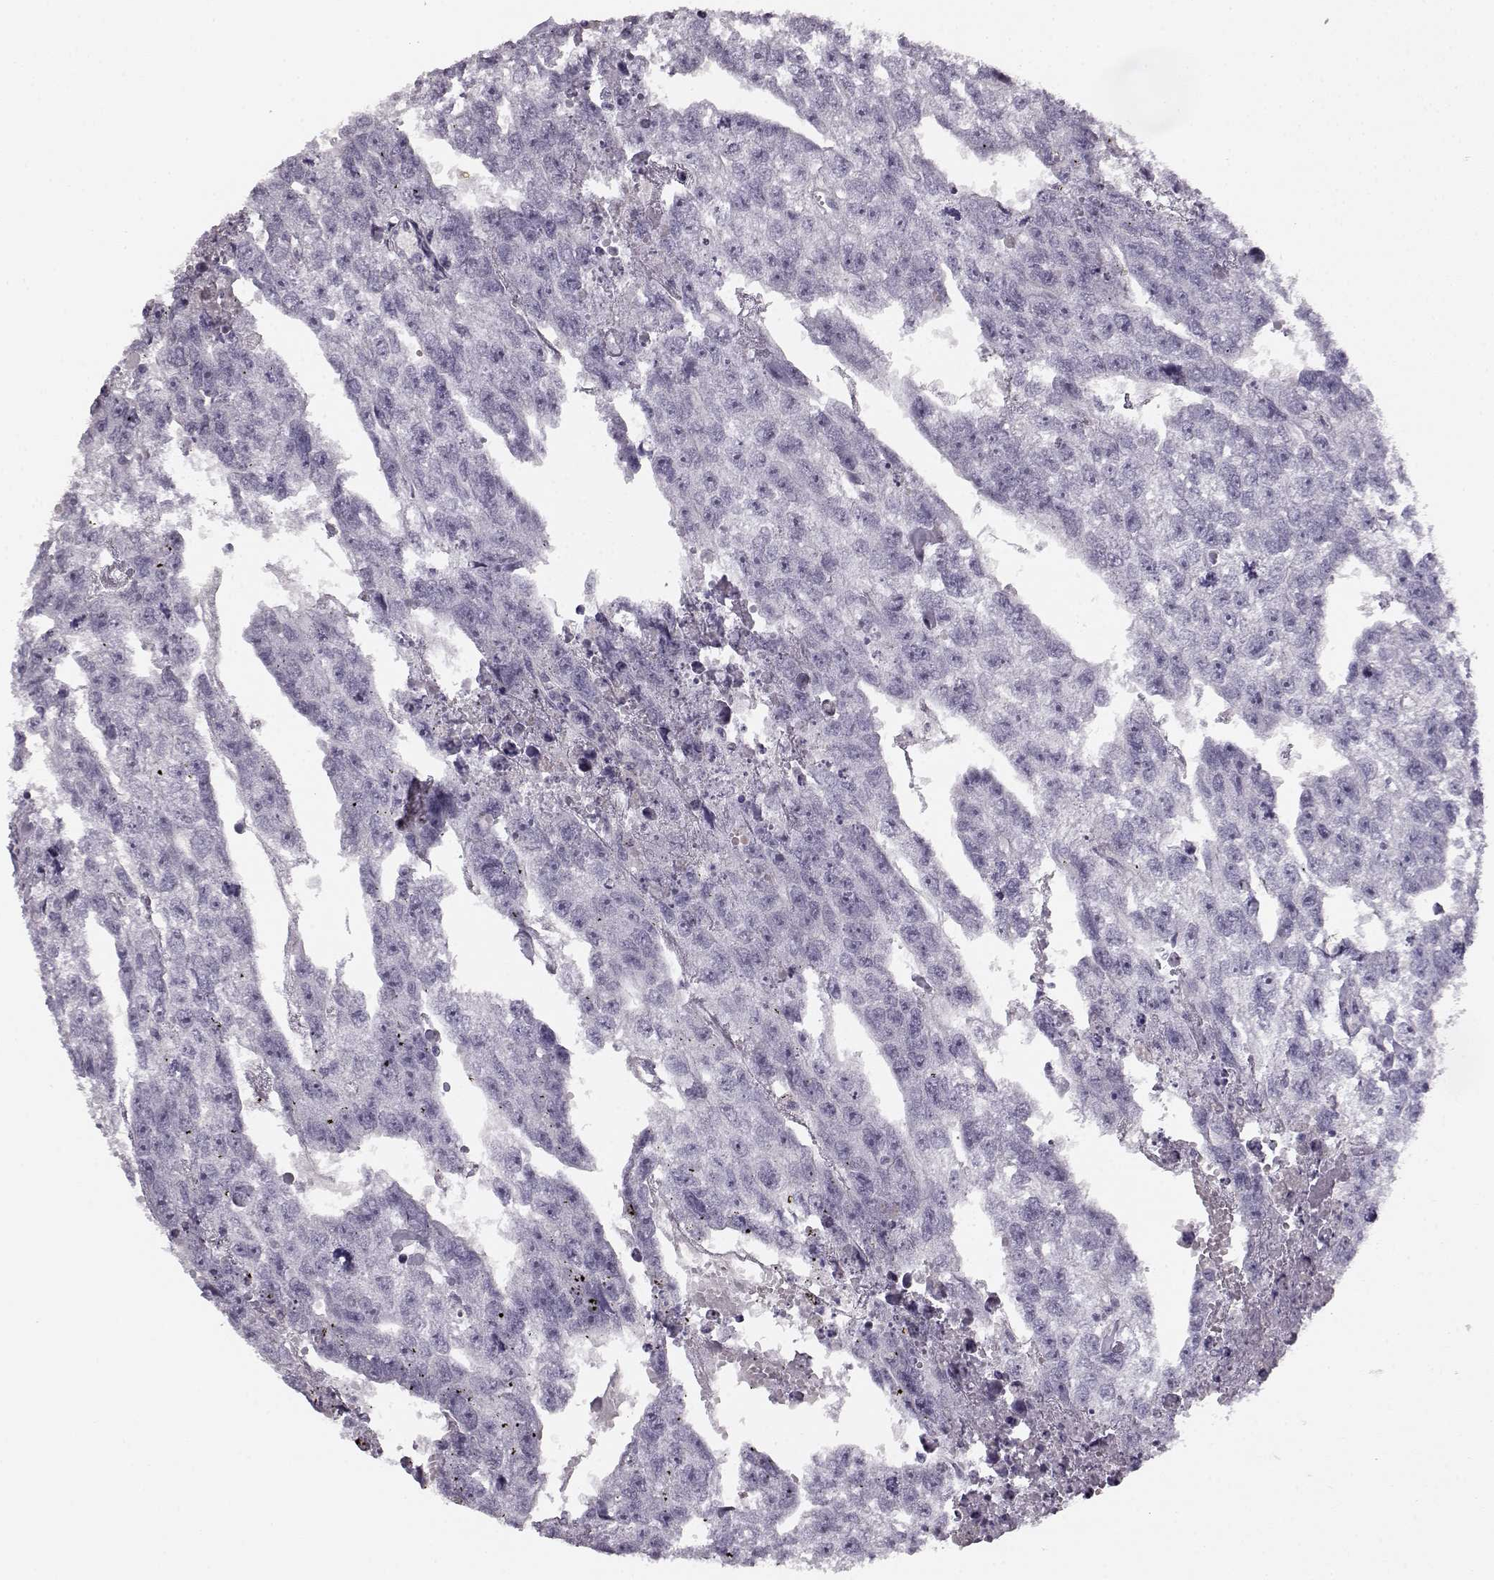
{"staining": {"intensity": "negative", "quantity": "none", "location": "none"}, "tissue": "testis cancer", "cell_type": "Tumor cells", "image_type": "cancer", "snomed": [{"axis": "morphology", "description": "Carcinoma, Embryonal, NOS"}, {"axis": "morphology", "description": "Teratoma, malignant, NOS"}, {"axis": "topography", "description": "Testis"}], "caption": "Immunohistochemistry histopathology image of neoplastic tissue: human testis cancer (embryonal carcinoma) stained with DAB reveals no significant protein expression in tumor cells.", "gene": "KIAA0319", "patient": {"sex": "male", "age": 44}}